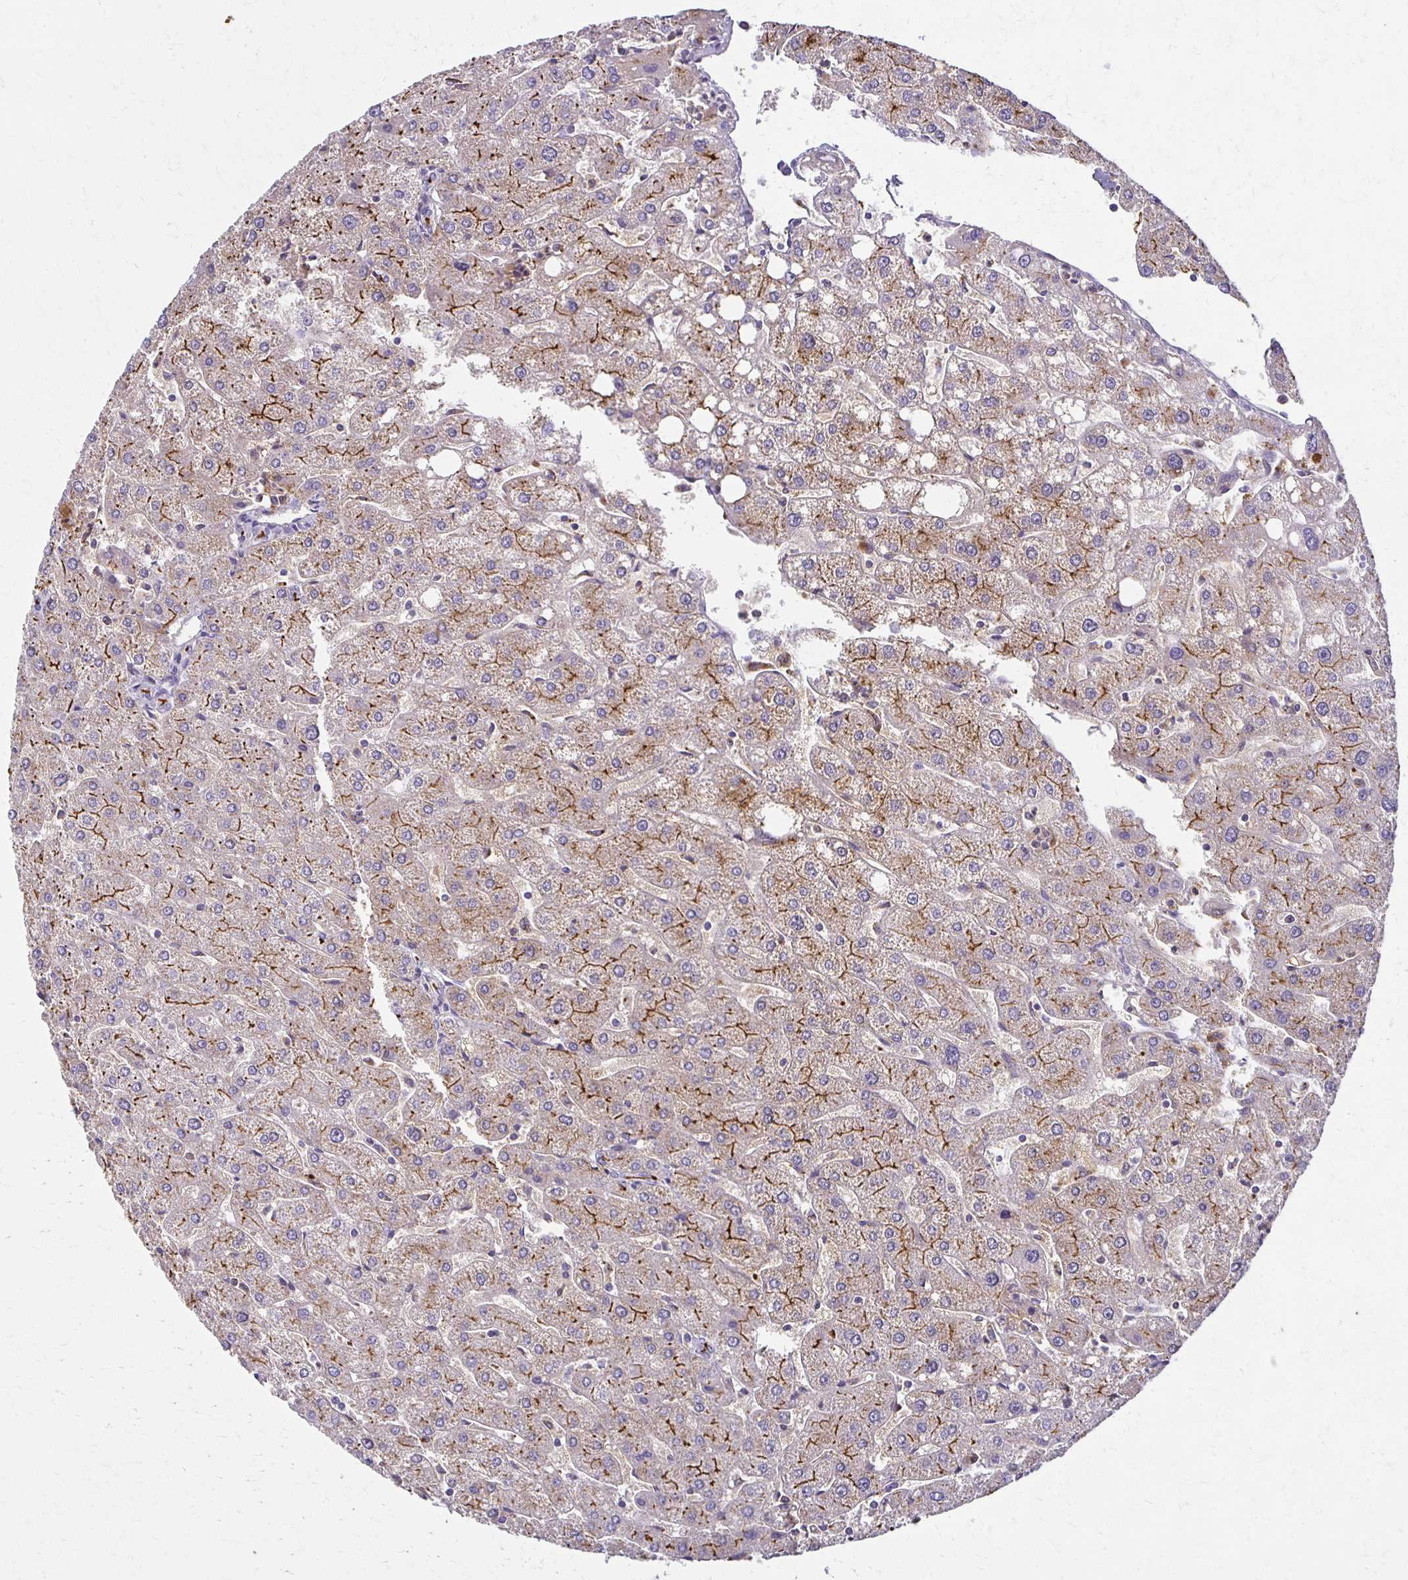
{"staining": {"intensity": "moderate", "quantity": "<25%", "location": "cytoplasmic/membranous"}, "tissue": "liver", "cell_type": "Cholangiocytes", "image_type": "normal", "snomed": [{"axis": "morphology", "description": "Normal tissue, NOS"}, {"axis": "topography", "description": "Liver"}], "caption": "Protein staining shows moderate cytoplasmic/membranous expression in approximately <25% of cholangiocytes in benign liver.", "gene": "BBS12", "patient": {"sex": "male", "age": 67}}